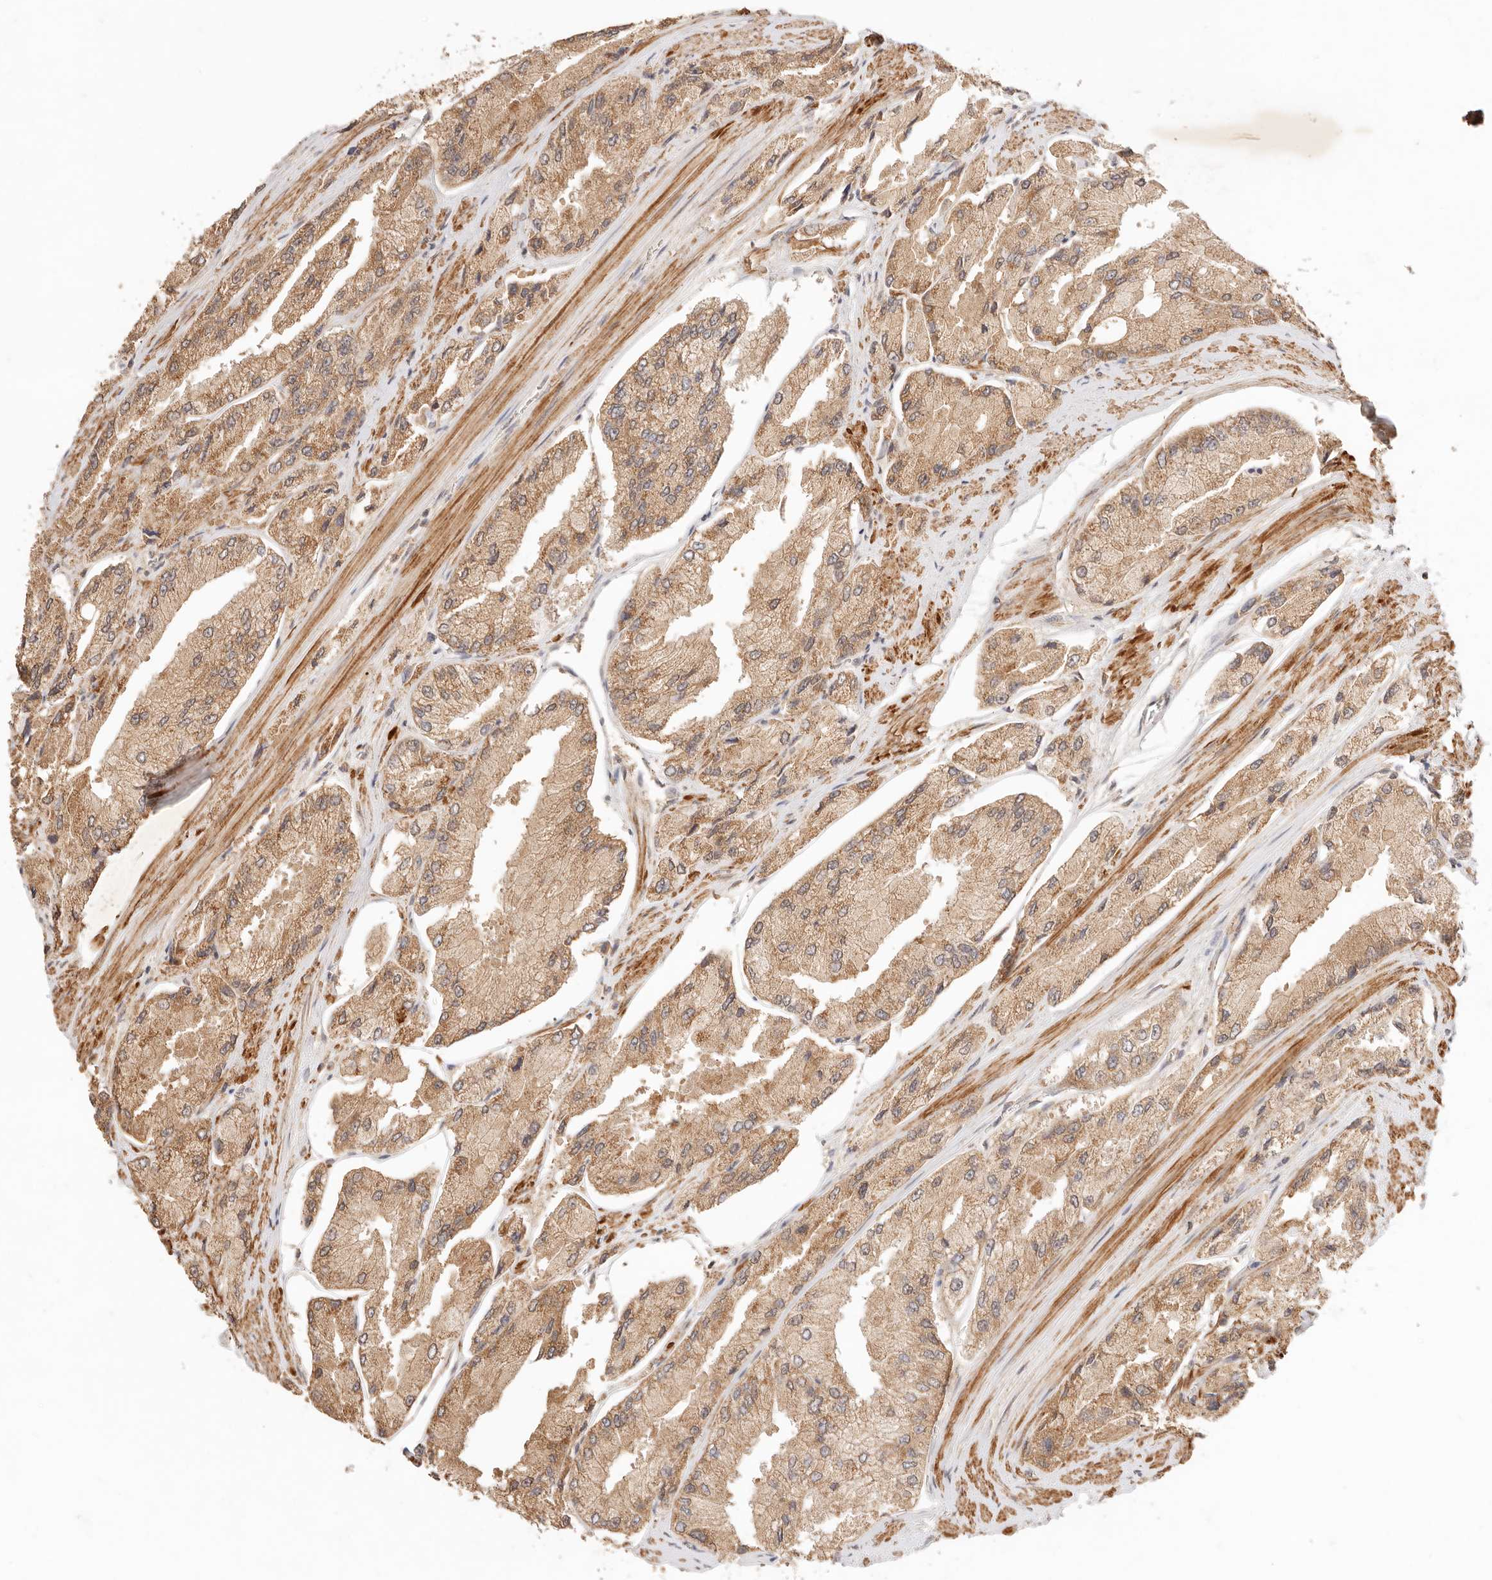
{"staining": {"intensity": "moderate", "quantity": ">75%", "location": "cytoplasmic/membranous"}, "tissue": "prostate cancer", "cell_type": "Tumor cells", "image_type": "cancer", "snomed": [{"axis": "morphology", "description": "Adenocarcinoma, High grade"}, {"axis": "topography", "description": "Prostate"}], "caption": "This photomicrograph reveals immunohistochemistry staining of human high-grade adenocarcinoma (prostate), with medium moderate cytoplasmic/membranous positivity in about >75% of tumor cells.", "gene": "TRIM11", "patient": {"sex": "male", "age": 58}}